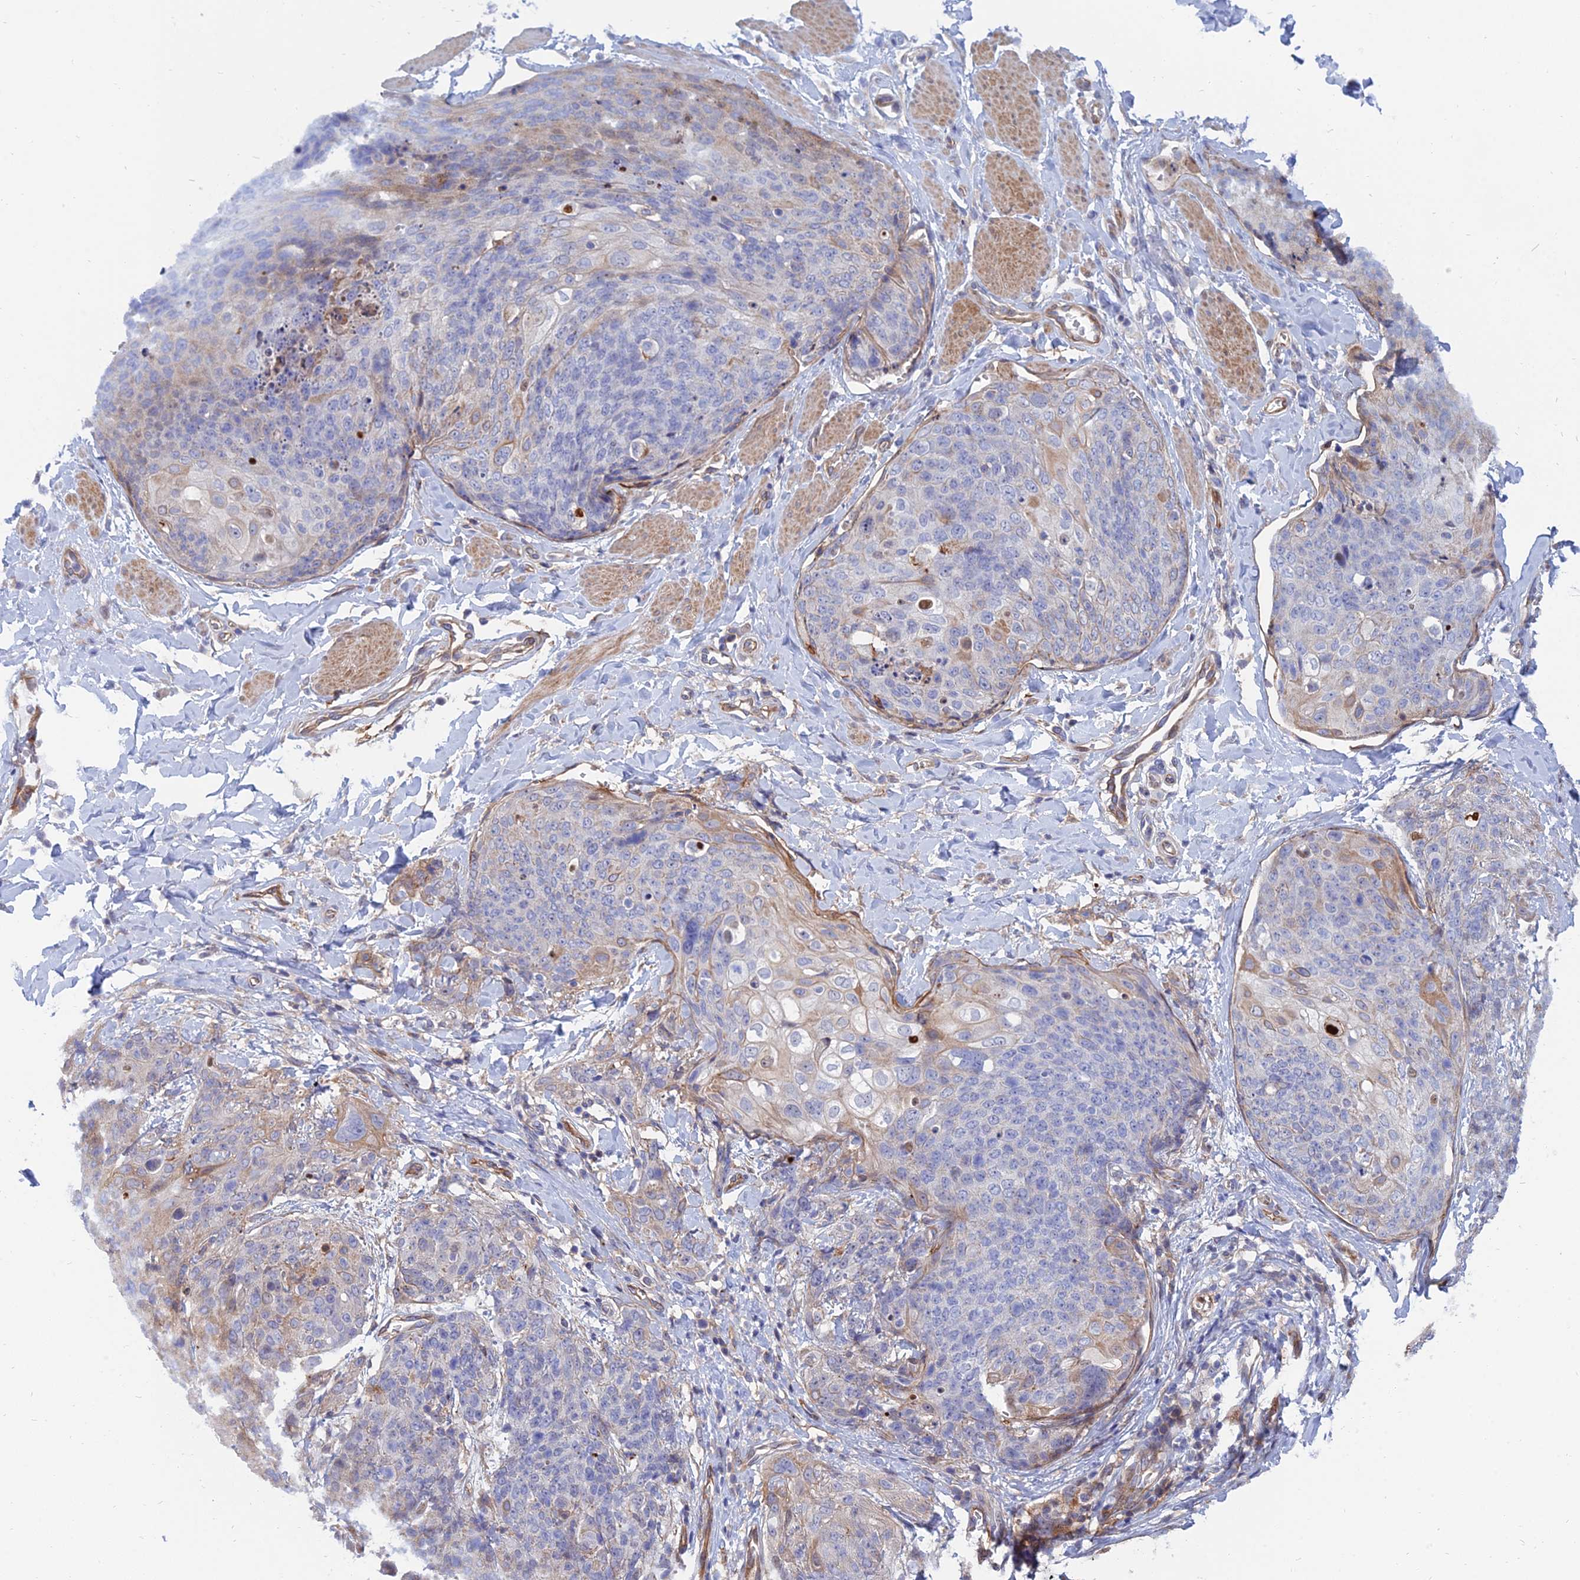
{"staining": {"intensity": "moderate", "quantity": "<25%", "location": "cytoplasmic/membranous"}, "tissue": "skin cancer", "cell_type": "Tumor cells", "image_type": "cancer", "snomed": [{"axis": "morphology", "description": "Squamous cell carcinoma, NOS"}, {"axis": "topography", "description": "Skin"}, {"axis": "topography", "description": "Vulva"}], "caption": "Moderate cytoplasmic/membranous protein staining is present in approximately <25% of tumor cells in skin cancer (squamous cell carcinoma).", "gene": "TRIM43B", "patient": {"sex": "female", "age": 85}}